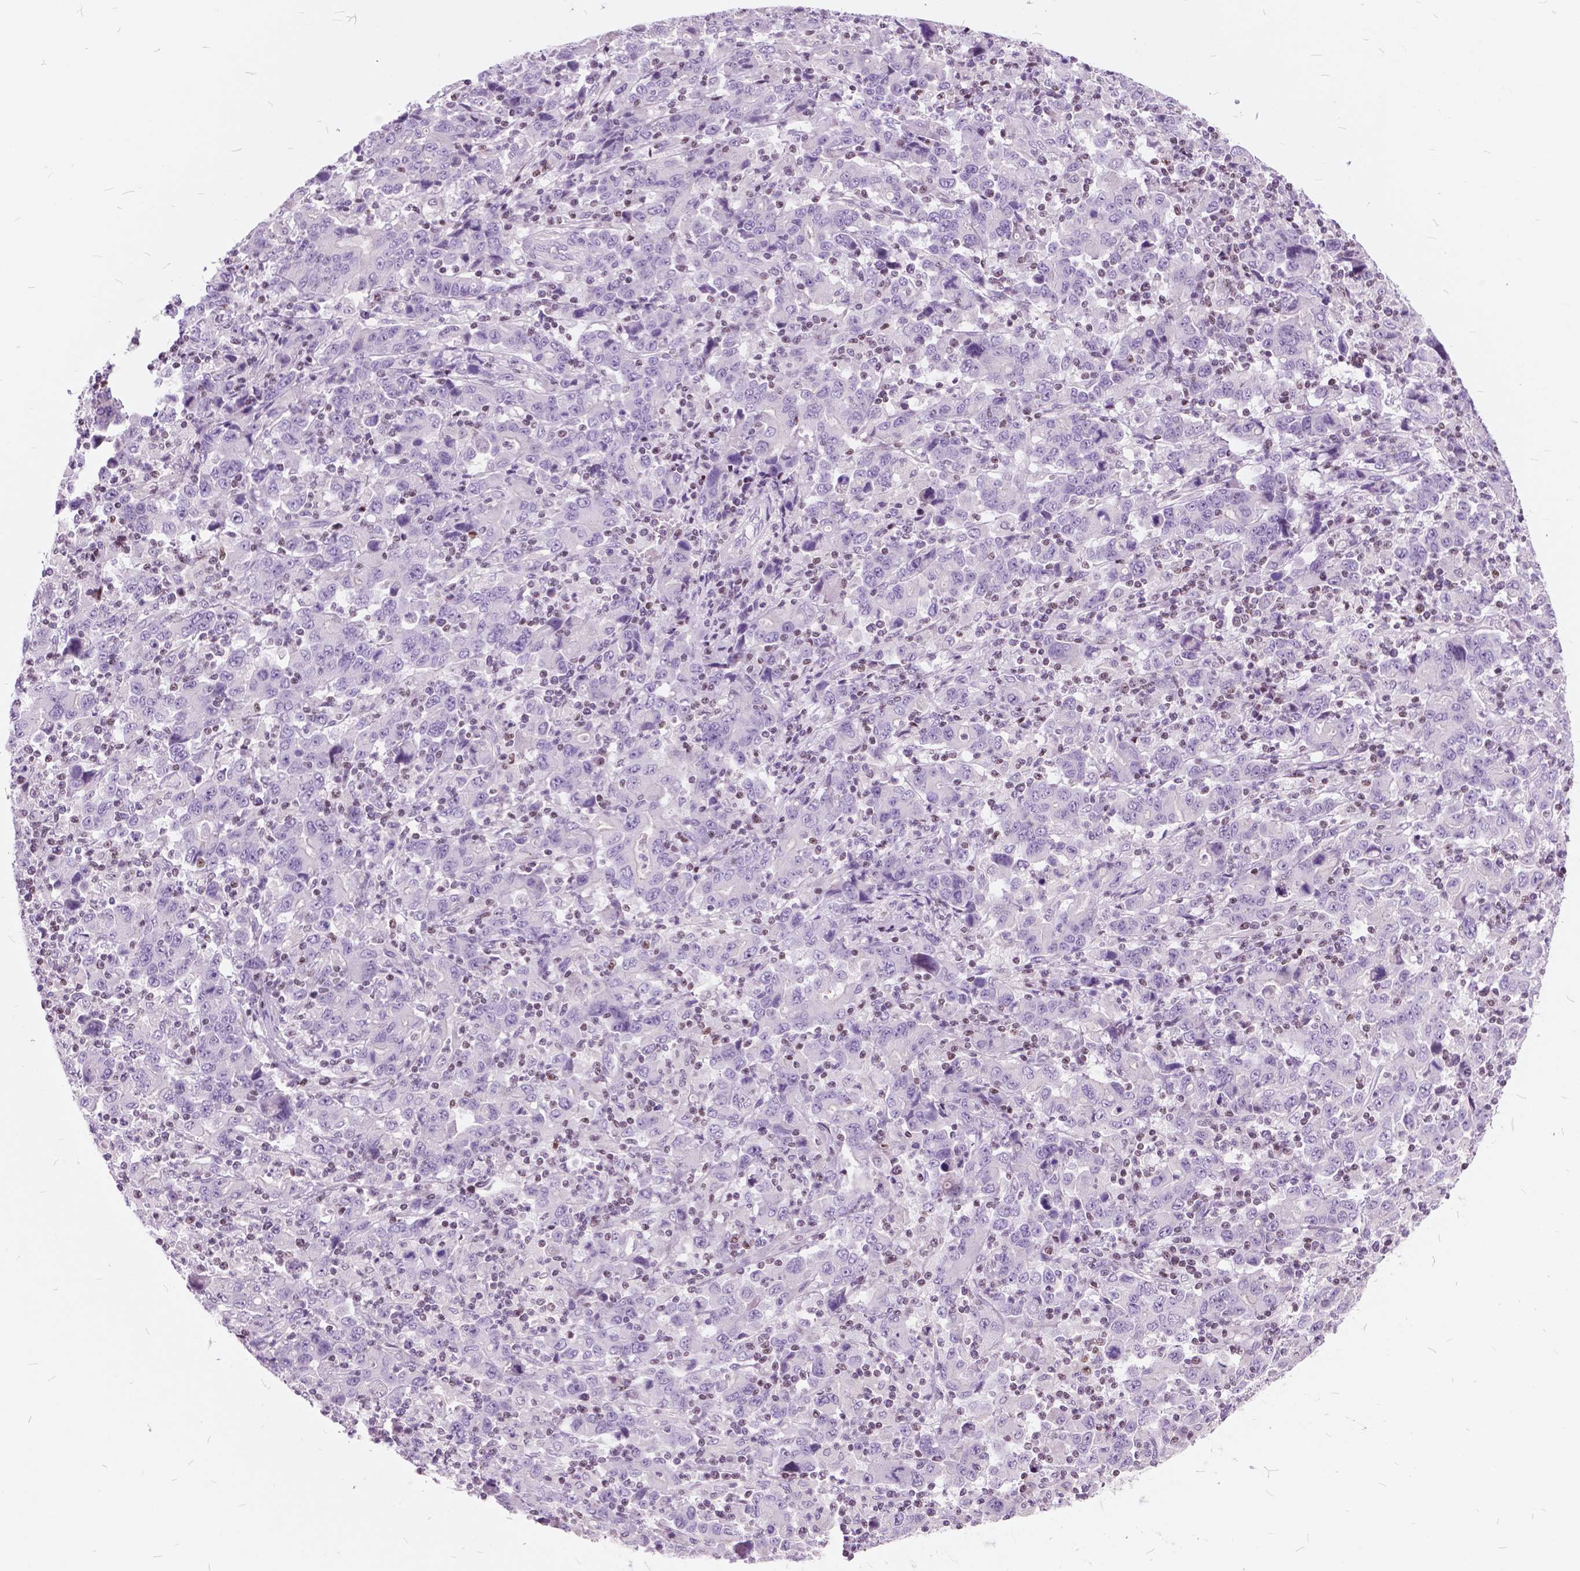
{"staining": {"intensity": "negative", "quantity": "none", "location": "none"}, "tissue": "stomach cancer", "cell_type": "Tumor cells", "image_type": "cancer", "snomed": [{"axis": "morphology", "description": "Adenocarcinoma, NOS"}, {"axis": "topography", "description": "Stomach, upper"}], "caption": "This is an immunohistochemistry image of adenocarcinoma (stomach). There is no staining in tumor cells.", "gene": "SP140", "patient": {"sex": "male", "age": 69}}